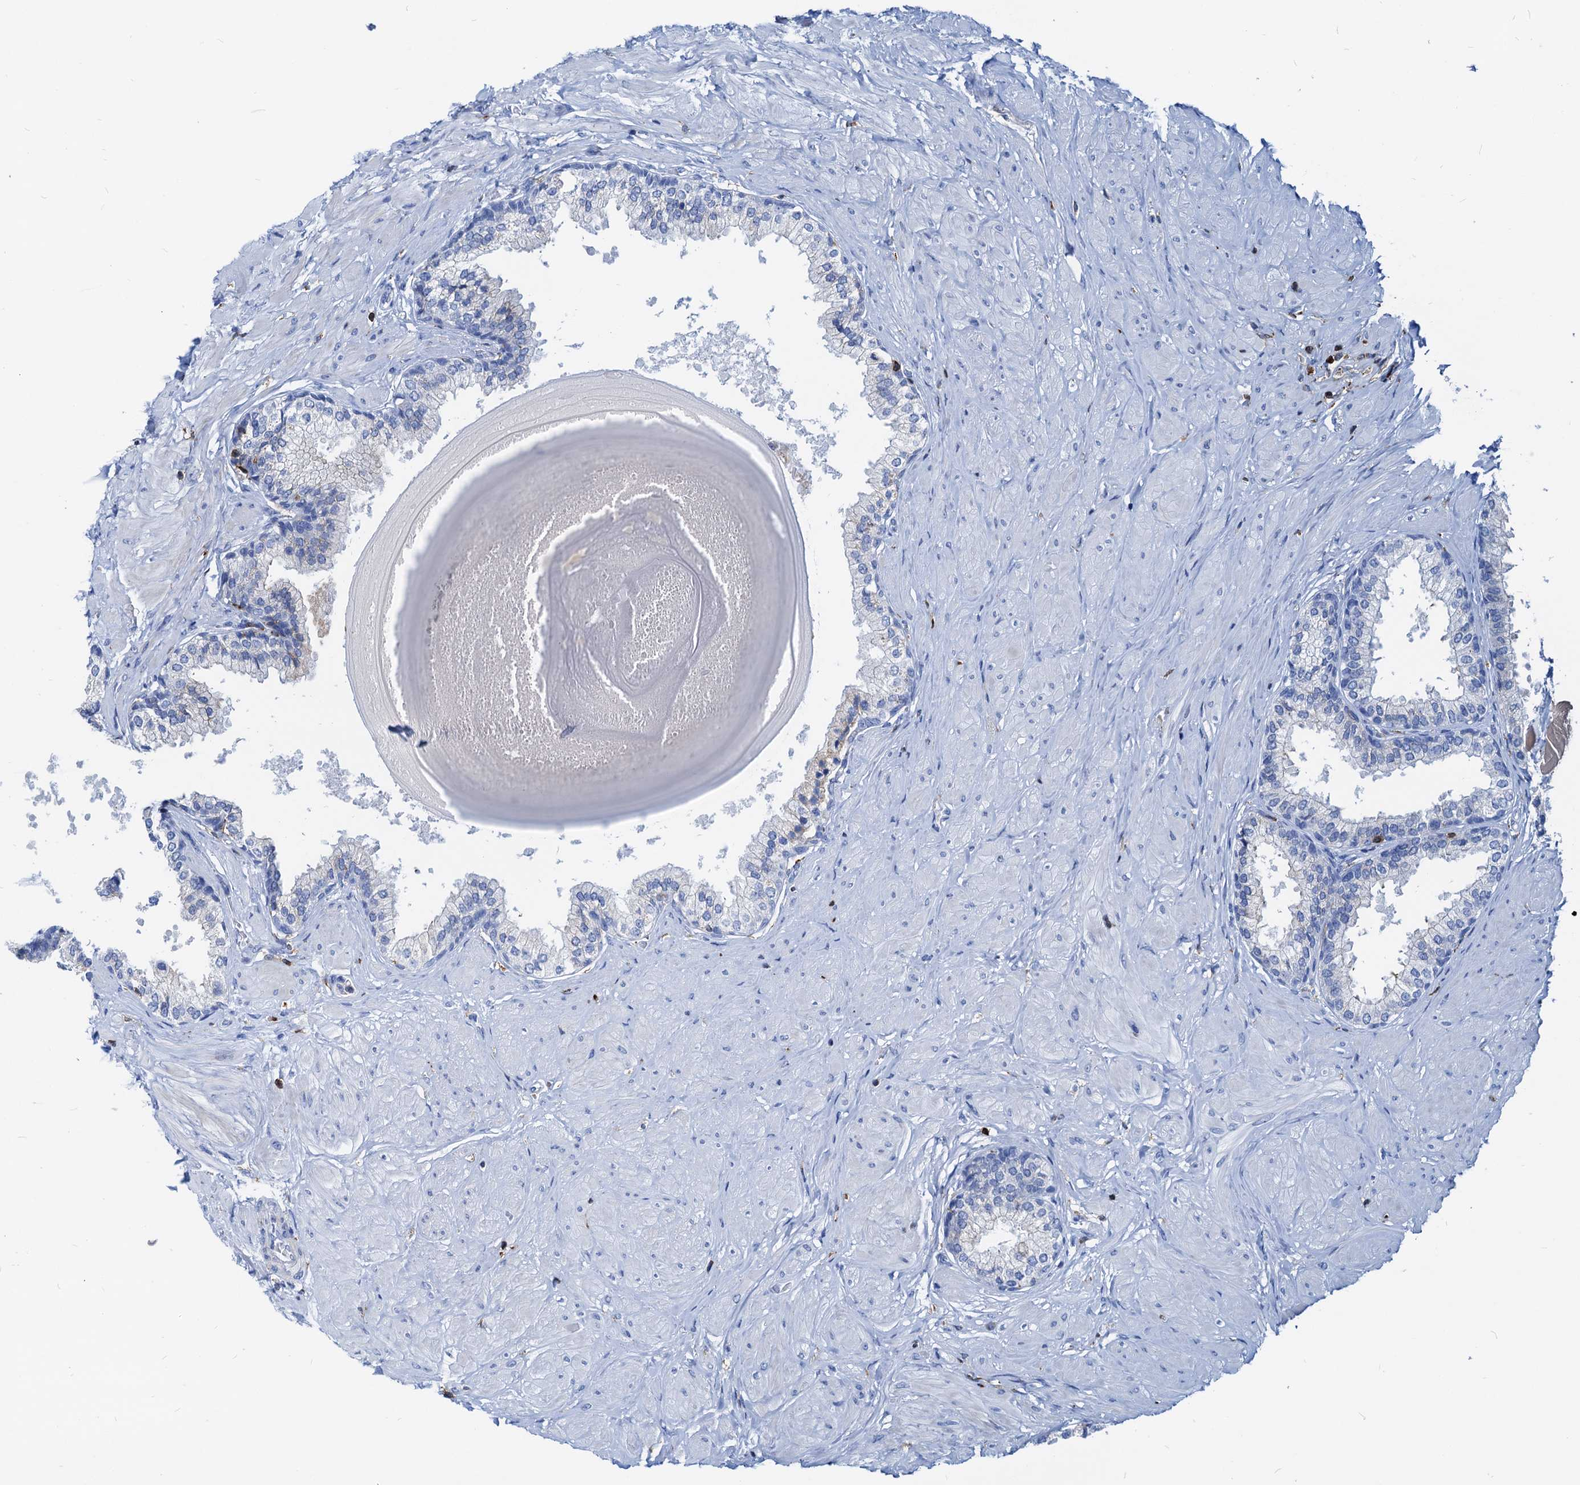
{"staining": {"intensity": "negative", "quantity": "none", "location": "none"}, "tissue": "prostate", "cell_type": "Glandular cells", "image_type": "normal", "snomed": [{"axis": "morphology", "description": "Normal tissue, NOS"}, {"axis": "topography", "description": "Prostate"}], "caption": "IHC image of benign prostate: human prostate stained with DAB exhibits no significant protein staining in glandular cells.", "gene": "LCP2", "patient": {"sex": "male", "age": 48}}